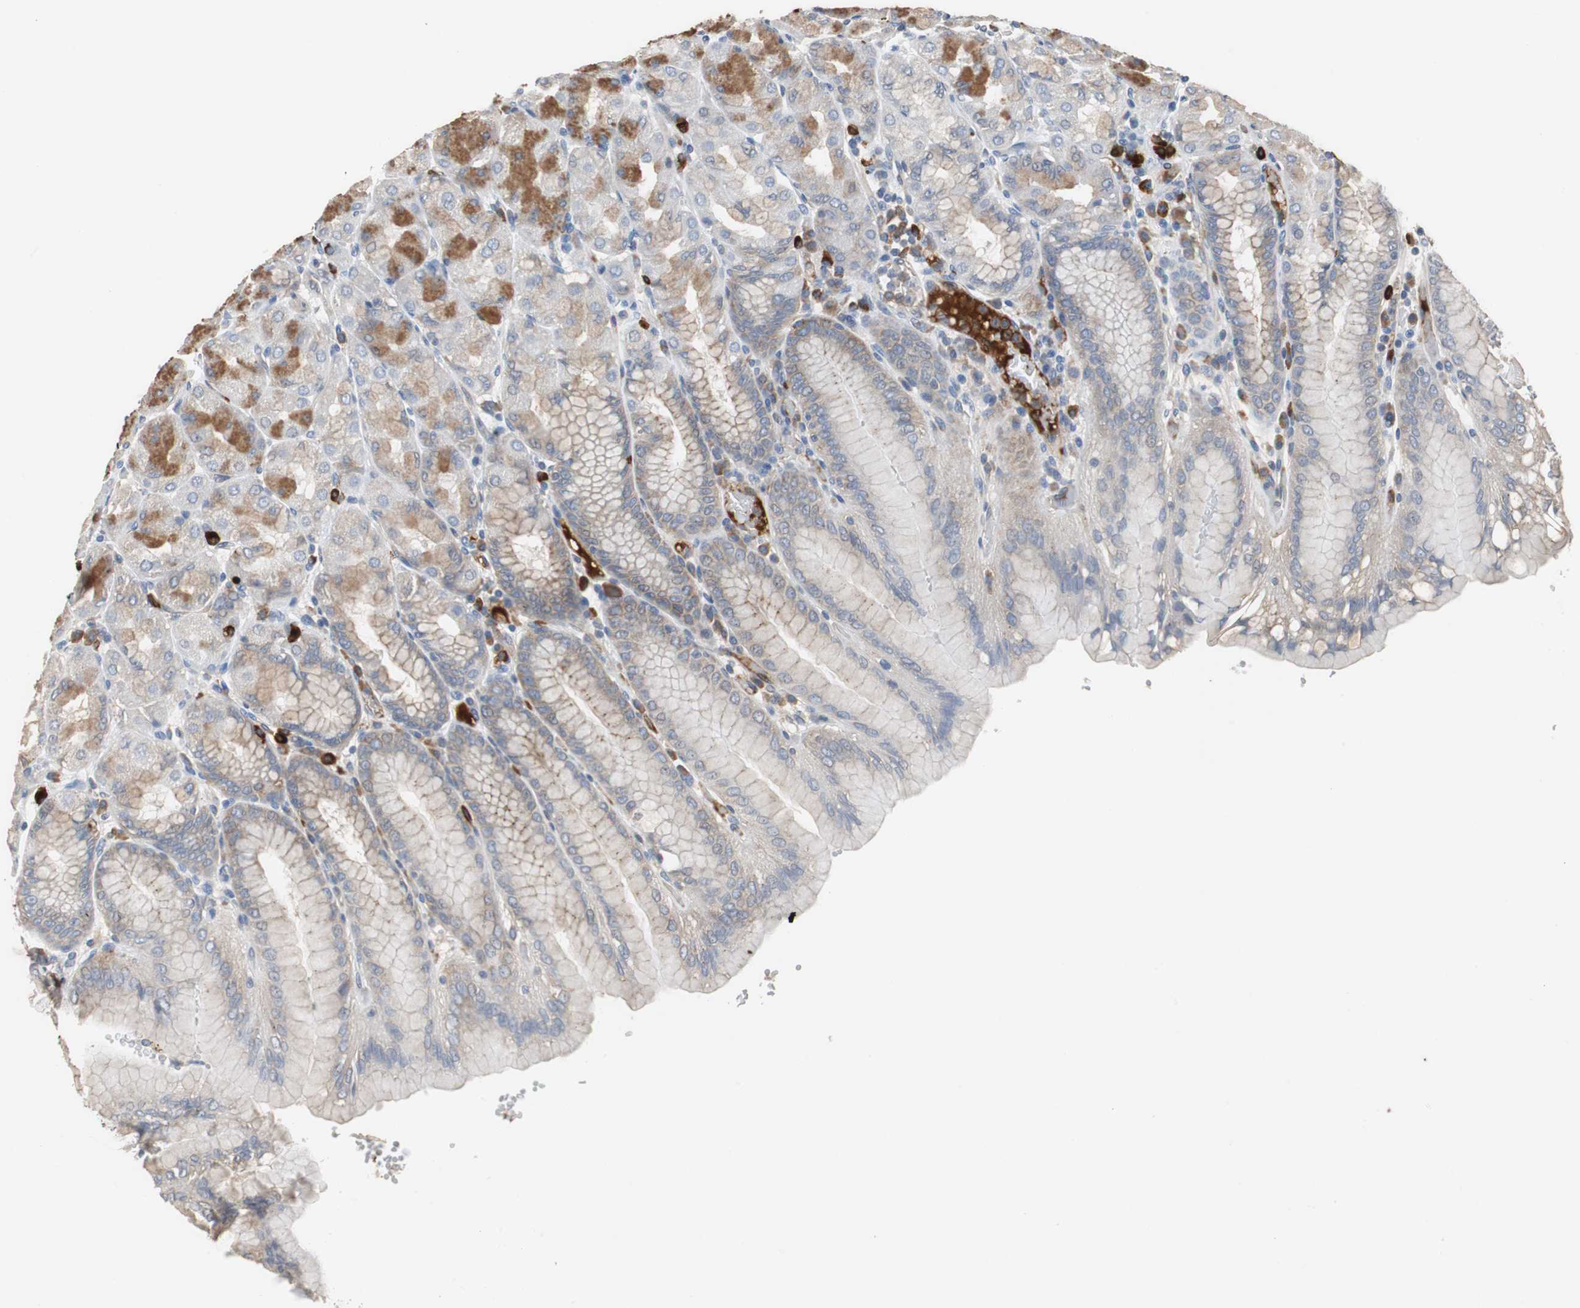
{"staining": {"intensity": "moderate", "quantity": "25%-75%", "location": "cytoplasmic/membranous"}, "tissue": "stomach", "cell_type": "Glandular cells", "image_type": "normal", "snomed": [{"axis": "morphology", "description": "Normal tissue, NOS"}, {"axis": "topography", "description": "Stomach, upper"}, {"axis": "topography", "description": "Stomach"}], "caption": "Protein expression by immunohistochemistry (IHC) shows moderate cytoplasmic/membranous staining in approximately 25%-75% of glandular cells in unremarkable stomach. Ihc stains the protein of interest in brown and the nuclei are stained blue.", "gene": "SORT1", "patient": {"sex": "male", "age": 76}}